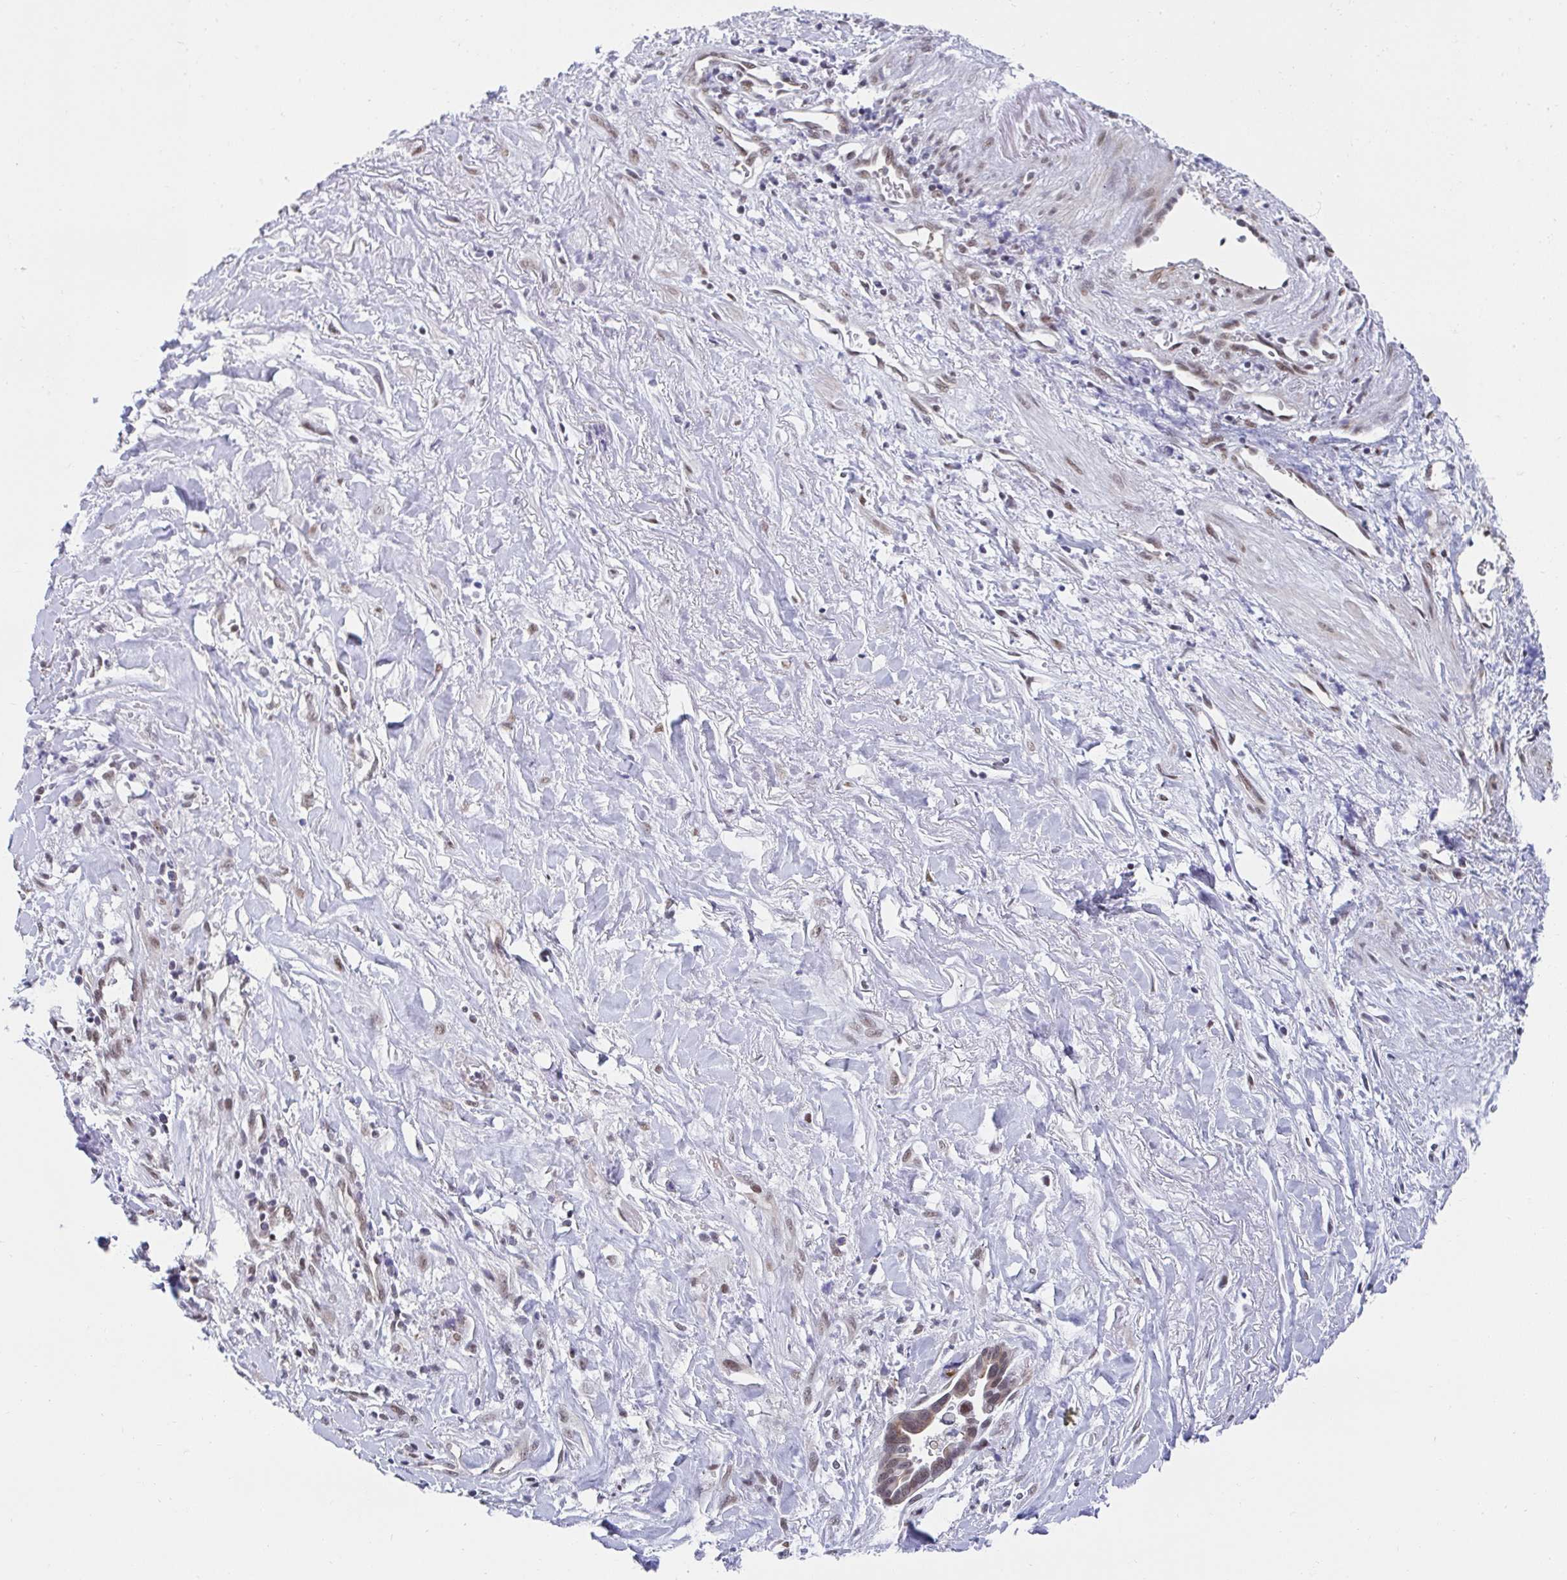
{"staining": {"intensity": "moderate", "quantity": ">75%", "location": "nuclear"}, "tissue": "liver cancer", "cell_type": "Tumor cells", "image_type": "cancer", "snomed": [{"axis": "morphology", "description": "Cholangiocarcinoma"}, {"axis": "topography", "description": "Liver"}], "caption": "This photomicrograph exhibits immunohistochemistry staining of cholangiocarcinoma (liver), with medium moderate nuclear positivity in approximately >75% of tumor cells.", "gene": "SLC7A10", "patient": {"sex": "female", "age": 79}}